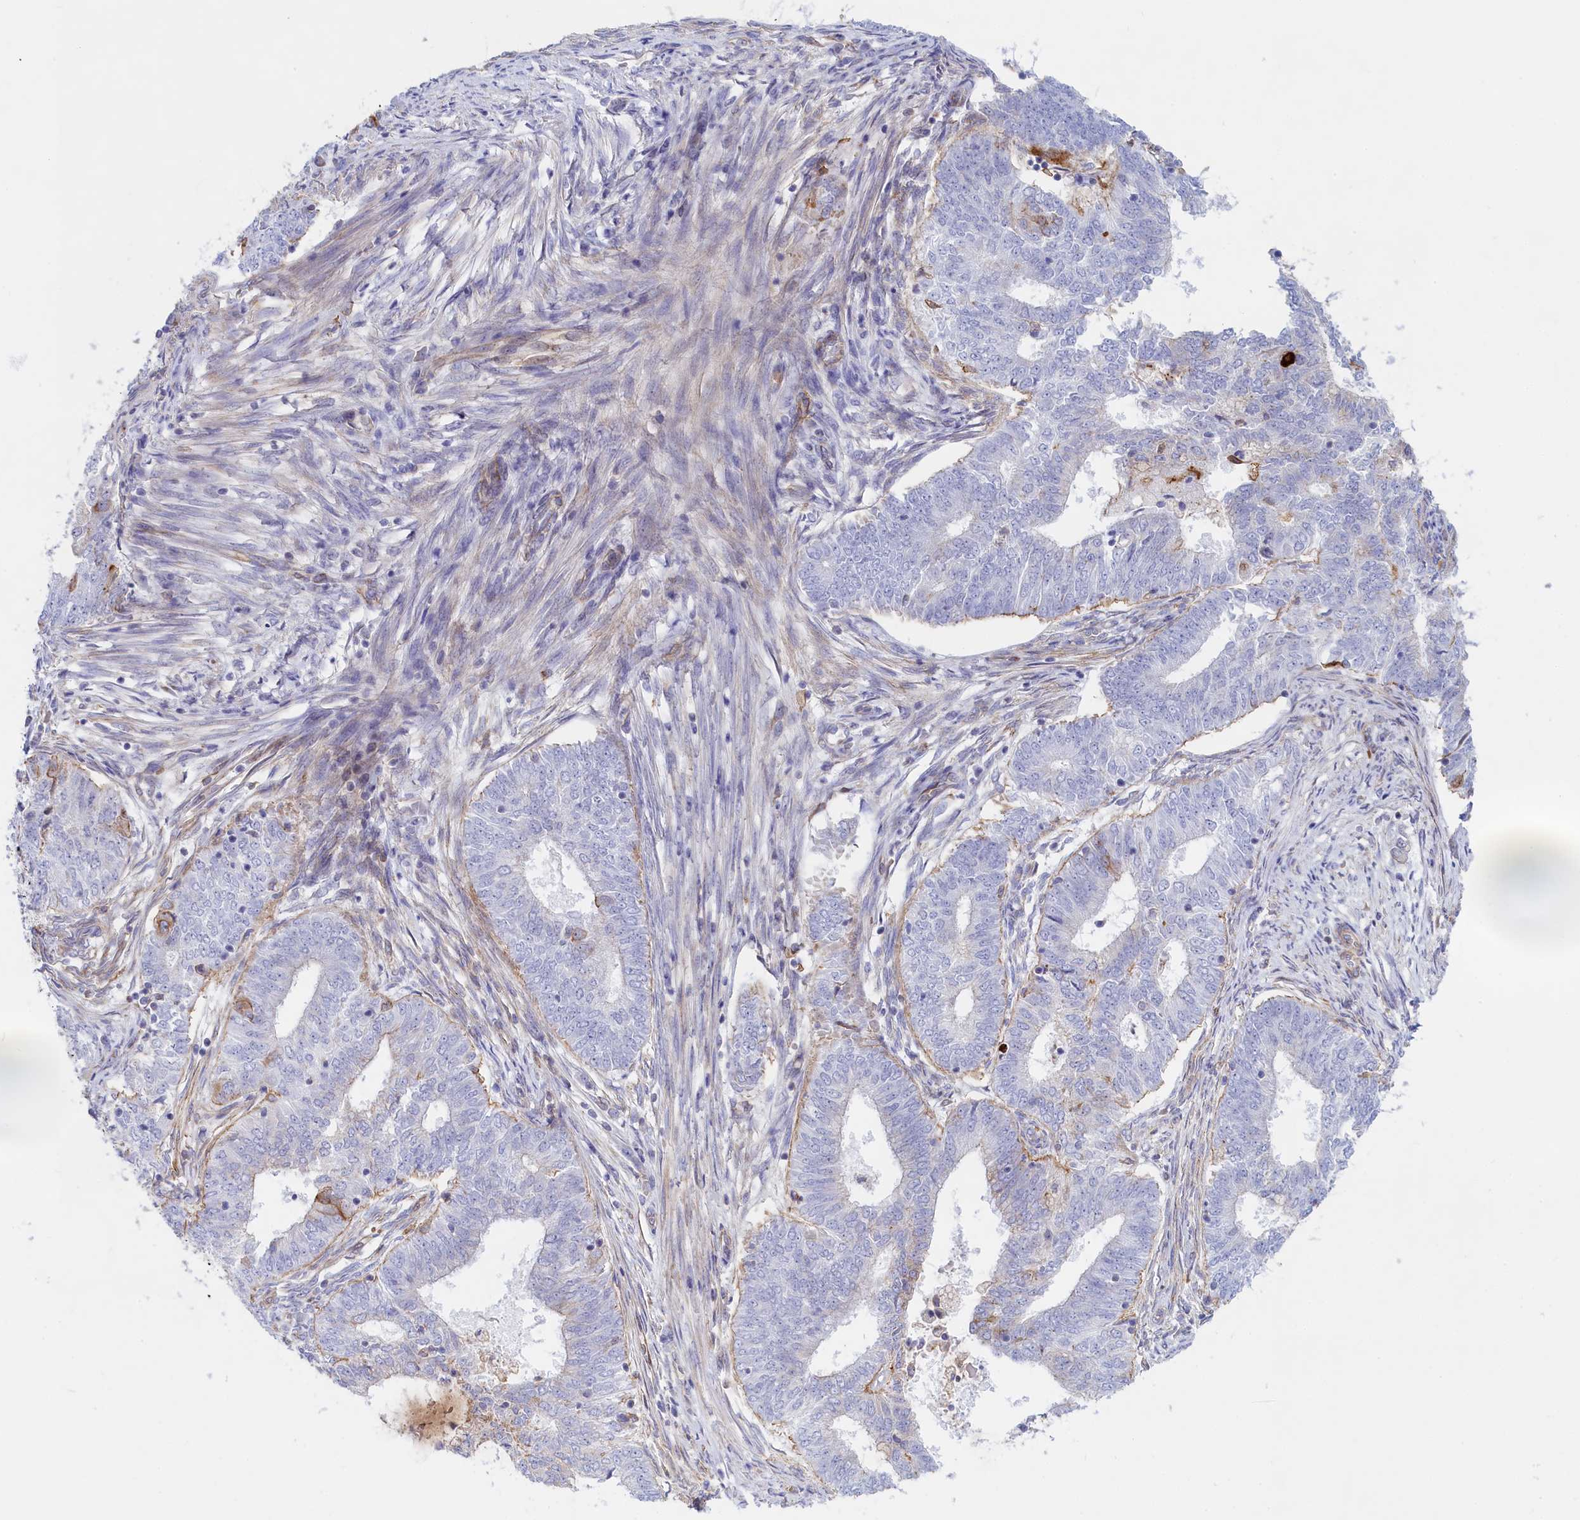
{"staining": {"intensity": "negative", "quantity": "none", "location": "none"}, "tissue": "endometrial cancer", "cell_type": "Tumor cells", "image_type": "cancer", "snomed": [{"axis": "morphology", "description": "Adenocarcinoma, NOS"}, {"axis": "topography", "description": "Endometrium"}], "caption": "This is an immunohistochemistry (IHC) image of human adenocarcinoma (endometrial). There is no staining in tumor cells.", "gene": "ABCC12", "patient": {"sex": "female", "age": 62}}